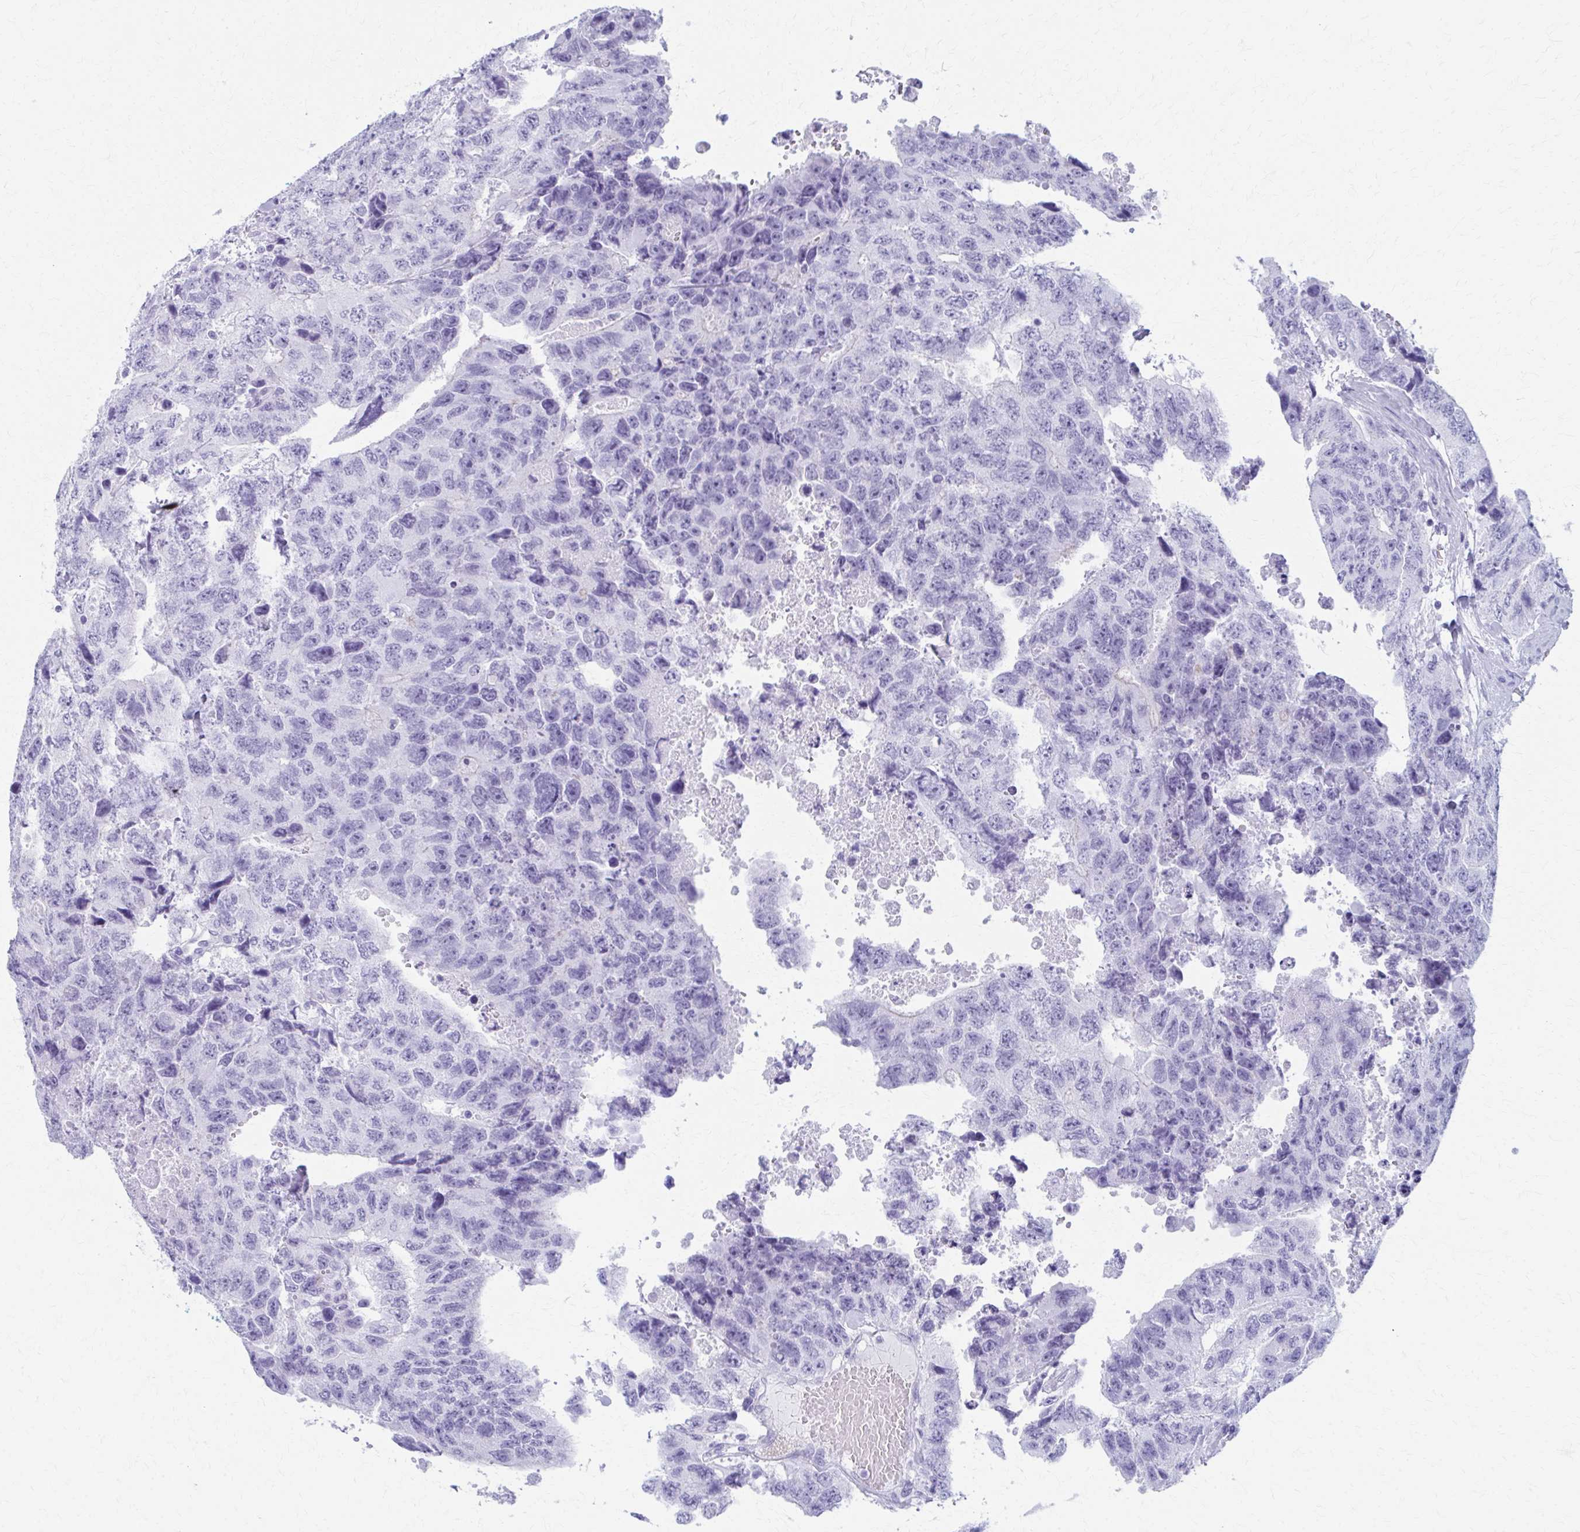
{"staining": {"intensity": "negative", "quantity": "none", "location": "none"}, "tissue": "testis cancer", "cell_type": "Tumor cells", "image_type": "cancer", "snomed": [{"axis": "morphology", "description": "Carcinoma, Embryonal, NOS"}, {"axis": "topography", "description": "Testis"}], "caption": "Immunohistochemistry (IHC) histopathology image of neoplastic tissue: testis embryonal carcinoma stained with DAB exhibits no significant protein expression in tumor cells. (DAB (3,3'-diaminobenzidine) IHC with hematoxylin counter stain).", "gene": "MPLKIP", "patient": {"sex": "male", "age": 24}}